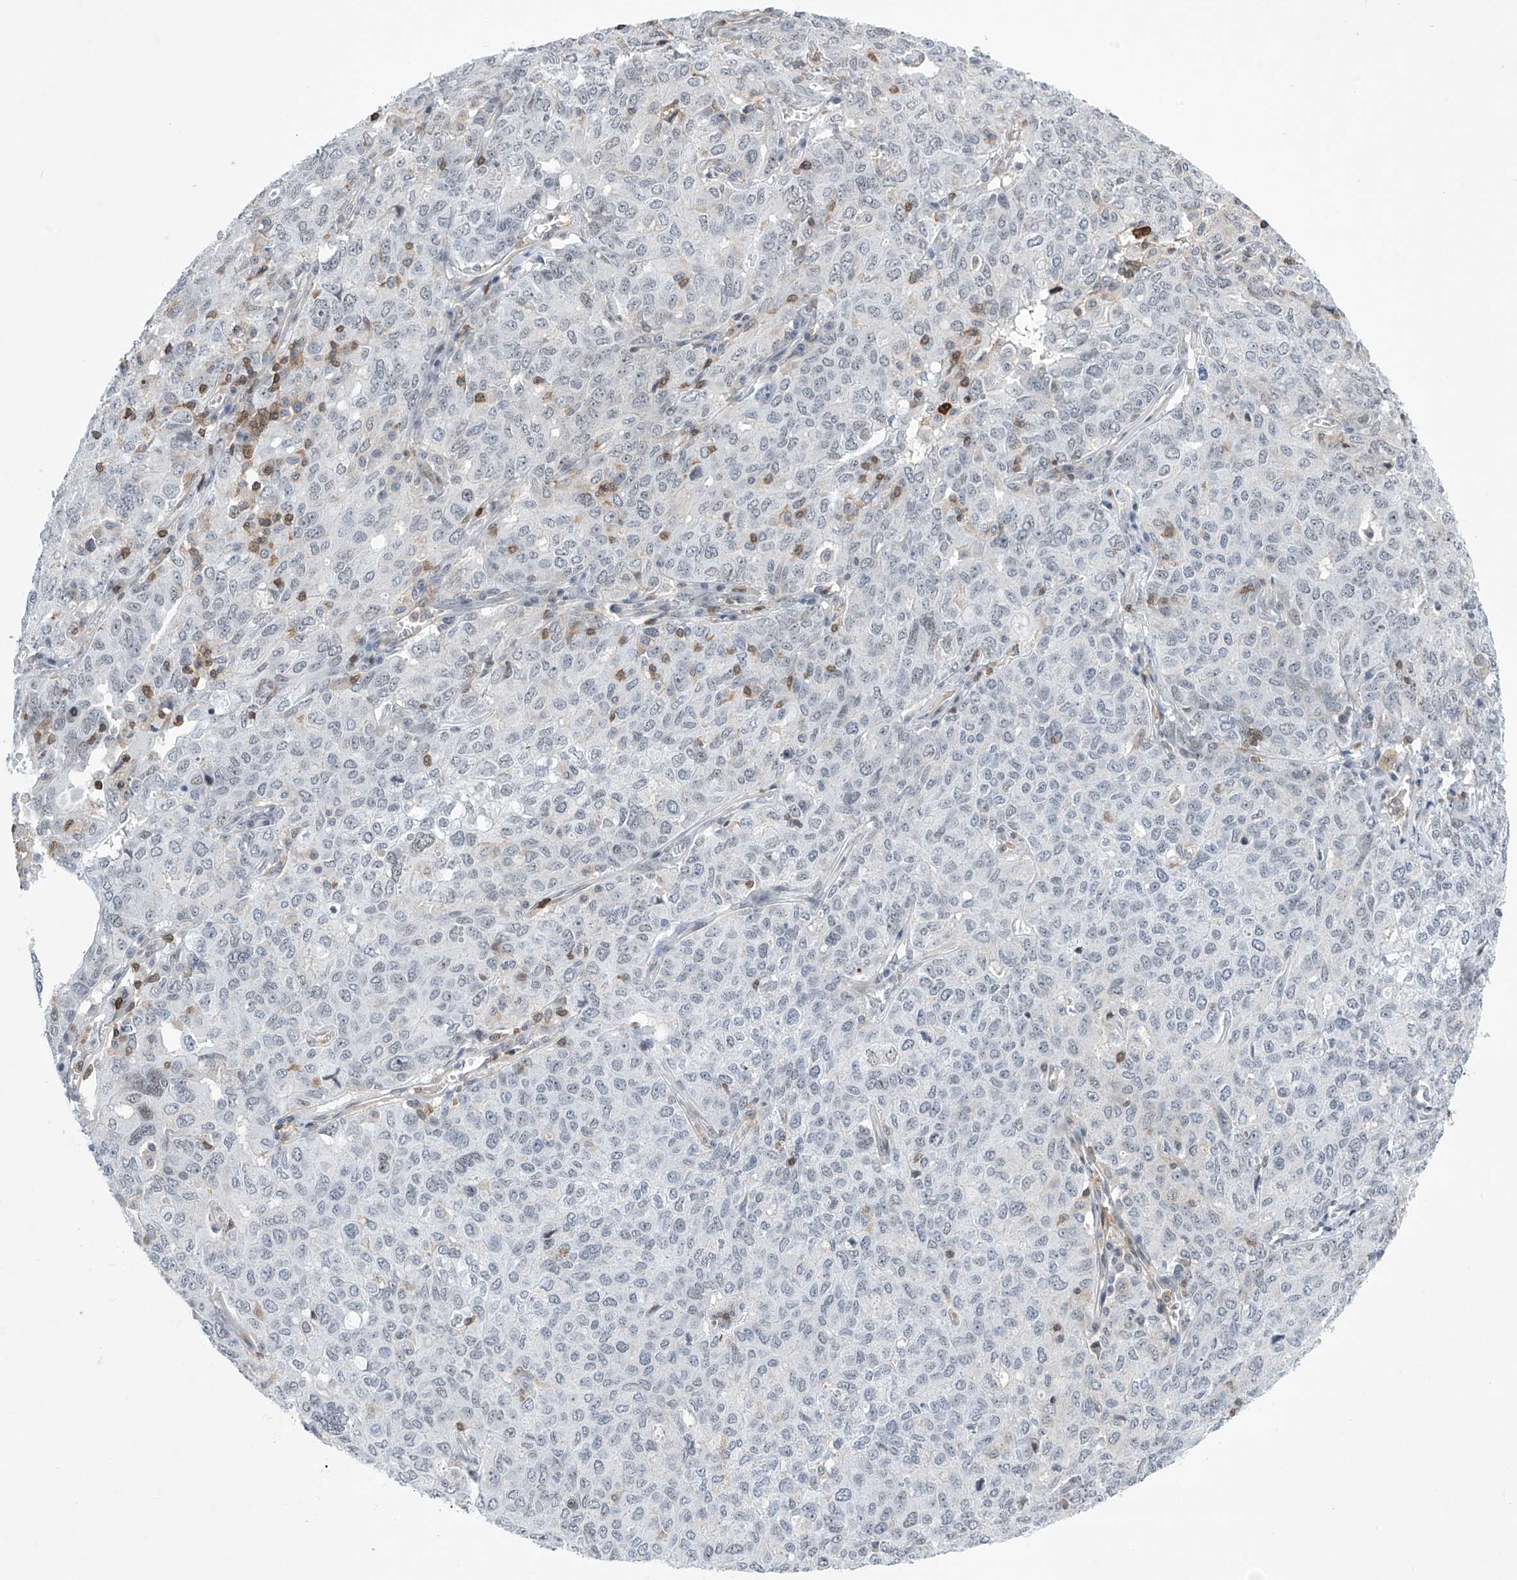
{"staining": {"intensity": "negative", "quantity": "none", "location": "none"}, "tissue": "ovarian cancer", "cell_type": "Tumor cells", "image_type": "cancer", "snomed": [{"axis": "morphology", "description": "Carcinoma, endometroid"}, {"axis": "topography", "description": "Ovary"}], "caption": "DAB immunohistochemical staining of ovarian endometroid carcinoma reveals no significant staining in tumor cells.", "gene": "MSL3", "patient": {"sex": "female", "age": 62}}